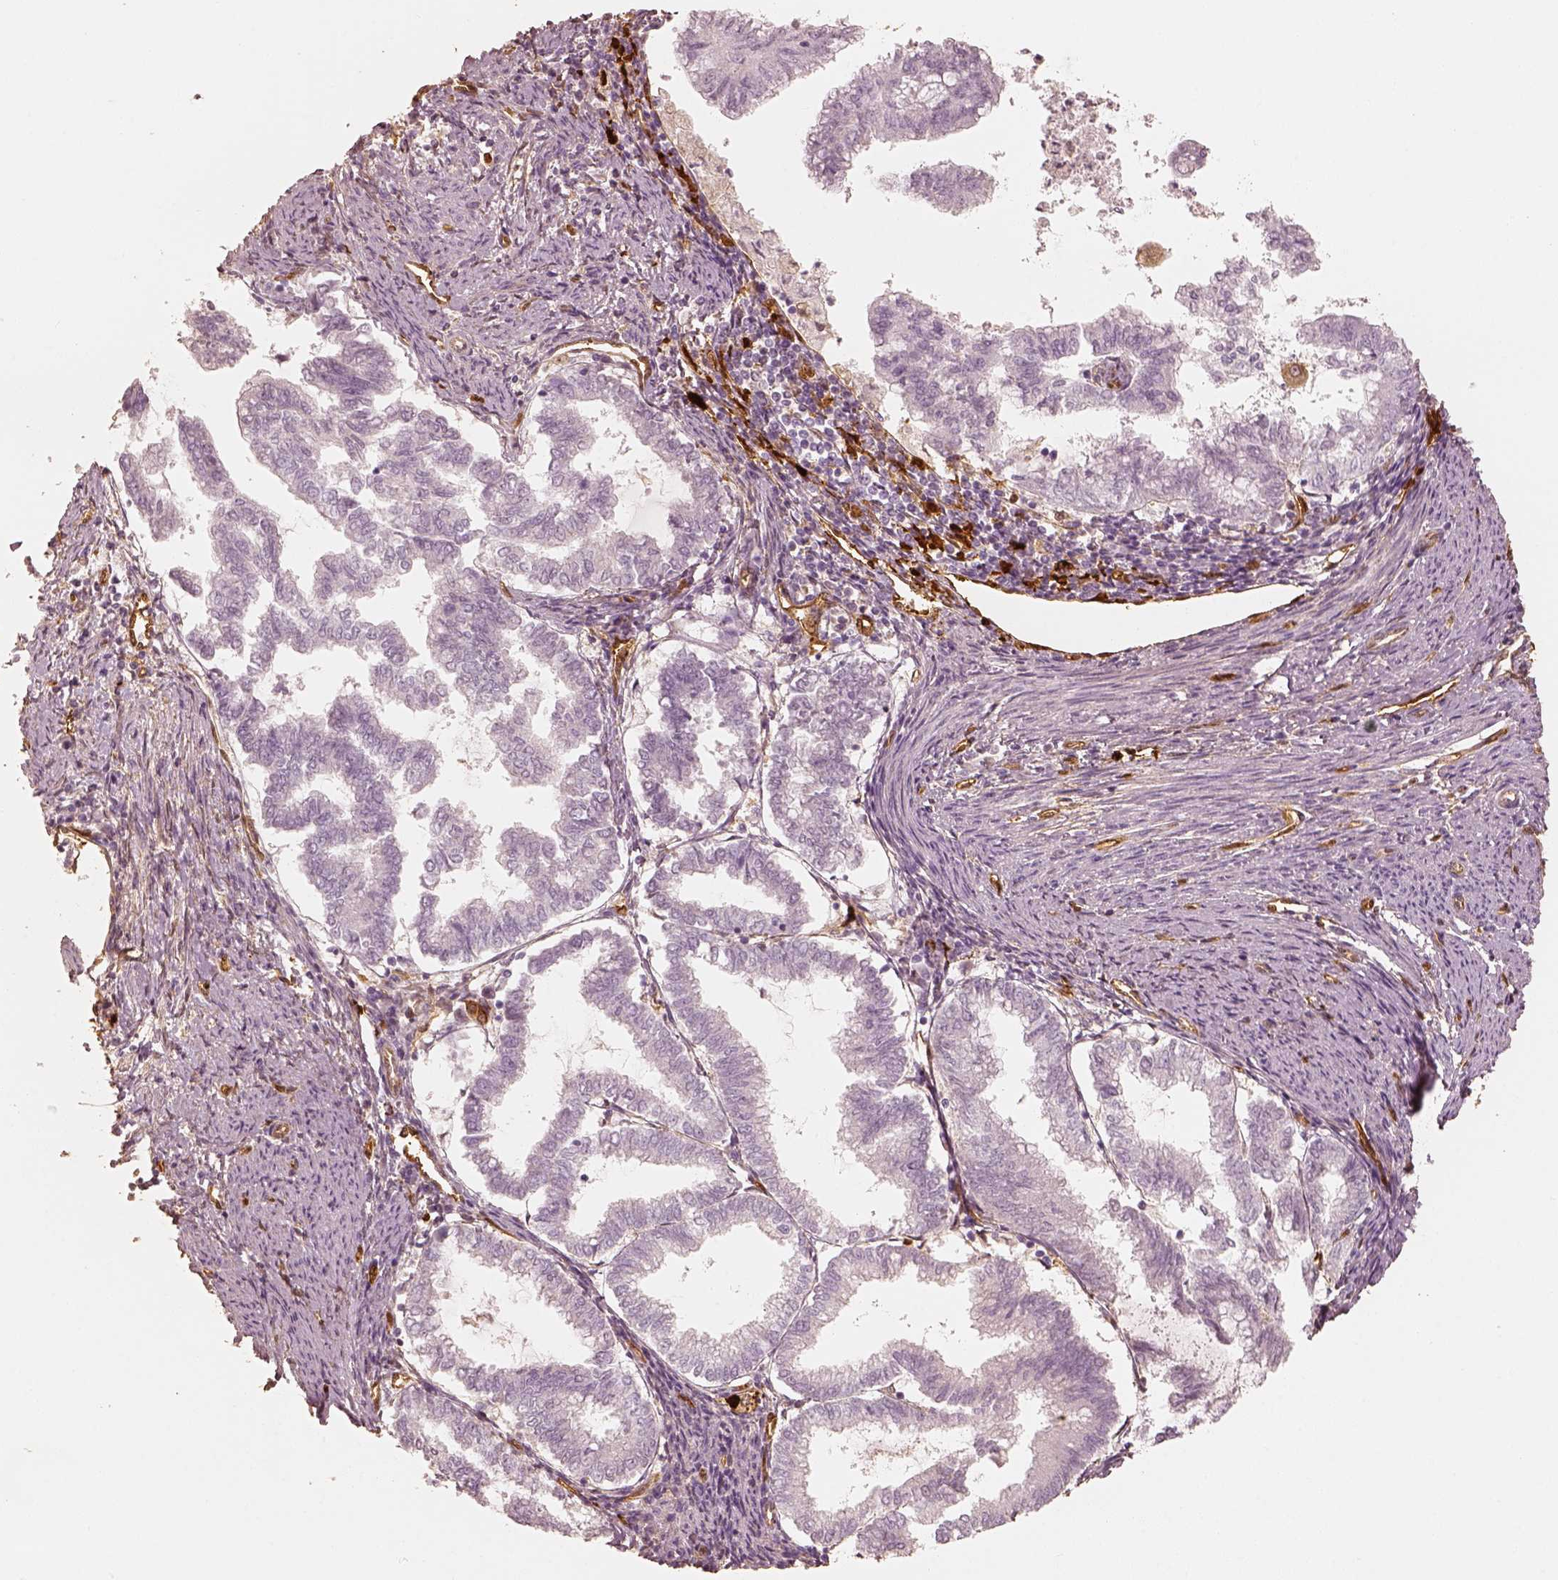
{"staining": {"intensity": "negative", "quantity": "none", "location": "none"}, "tissue": "endometrial cancer", "cell_type": "Tumor cells", "image_type": "cancer", "snomed": [{"axis": "morphology", "description": "Adenocarcinoma, NOS"}, {"axis": "topography", "description": "Endometrium"}], "caption": "Human endometrial adenocarcinoma stained for a protein using IHC displays no expression in tumor cells.", "gene": "FSCN1", "patient": {"sex": "female", "age": 79}}